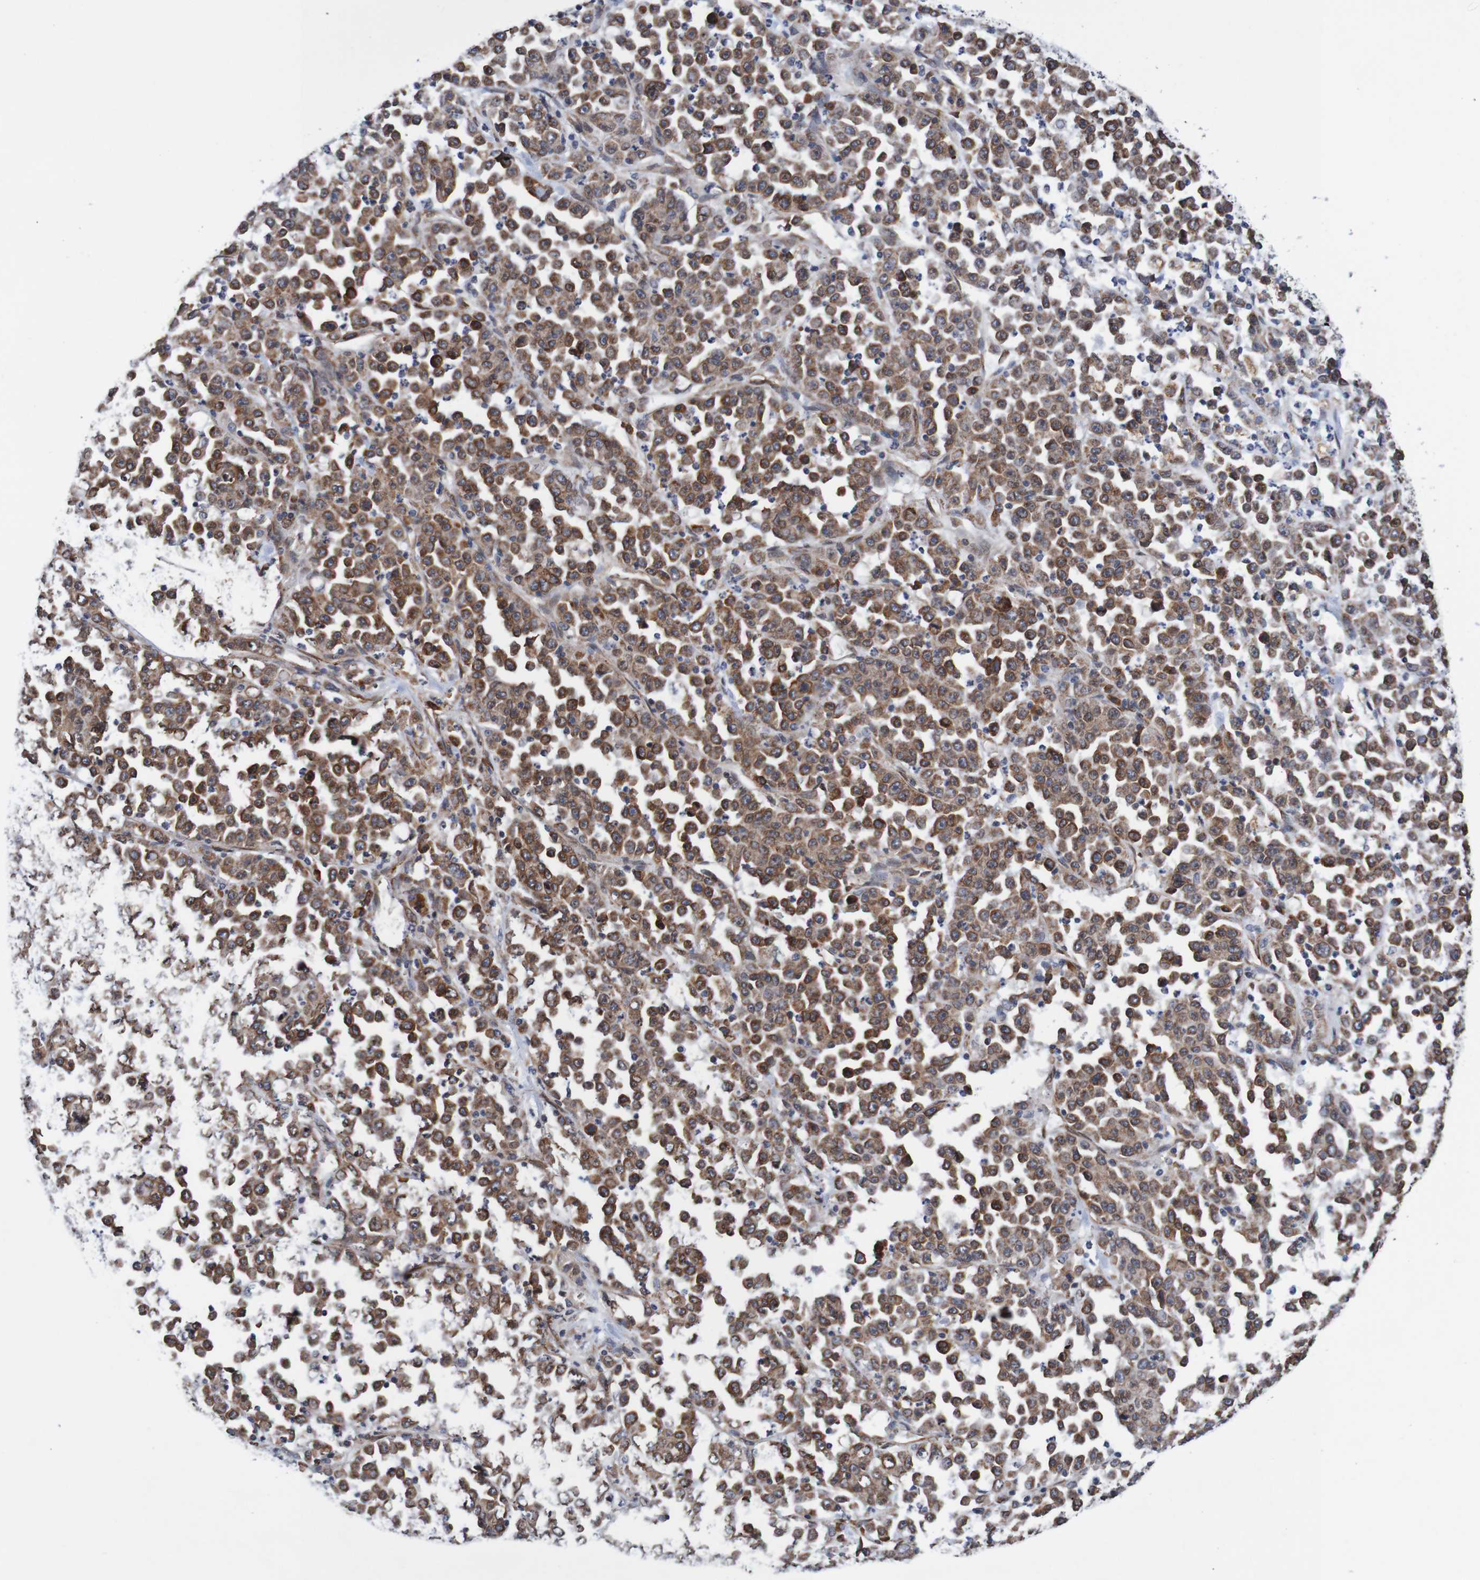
{"staining": {"intensity": "strong", "quantity": ">75%", "location": "cytoplasmic/membranous"}, "tissue": "stomach cancer", "cell_type": "Tumor cells", "image_type": "cancer", "snomed": [{"axis": "morphology", "description": "Normal tissue, NOS"}, {"axis": "morphology", "description": "Adenocarcinoma, NOS"}, {"axis": "topography", "description": "Stomach, upper"}, {"axis": "topography", "description": "Stomach"}], "caption": "Immunohistochemistry (IHC) image of human stomach cancer stained for a protein (brown), which shows high levels of strong cytoplasmic/membranous positivity in about >75% of tumor cells.", "gene": "TMEM109", "patient": {"sex": "male", "age": 59}}